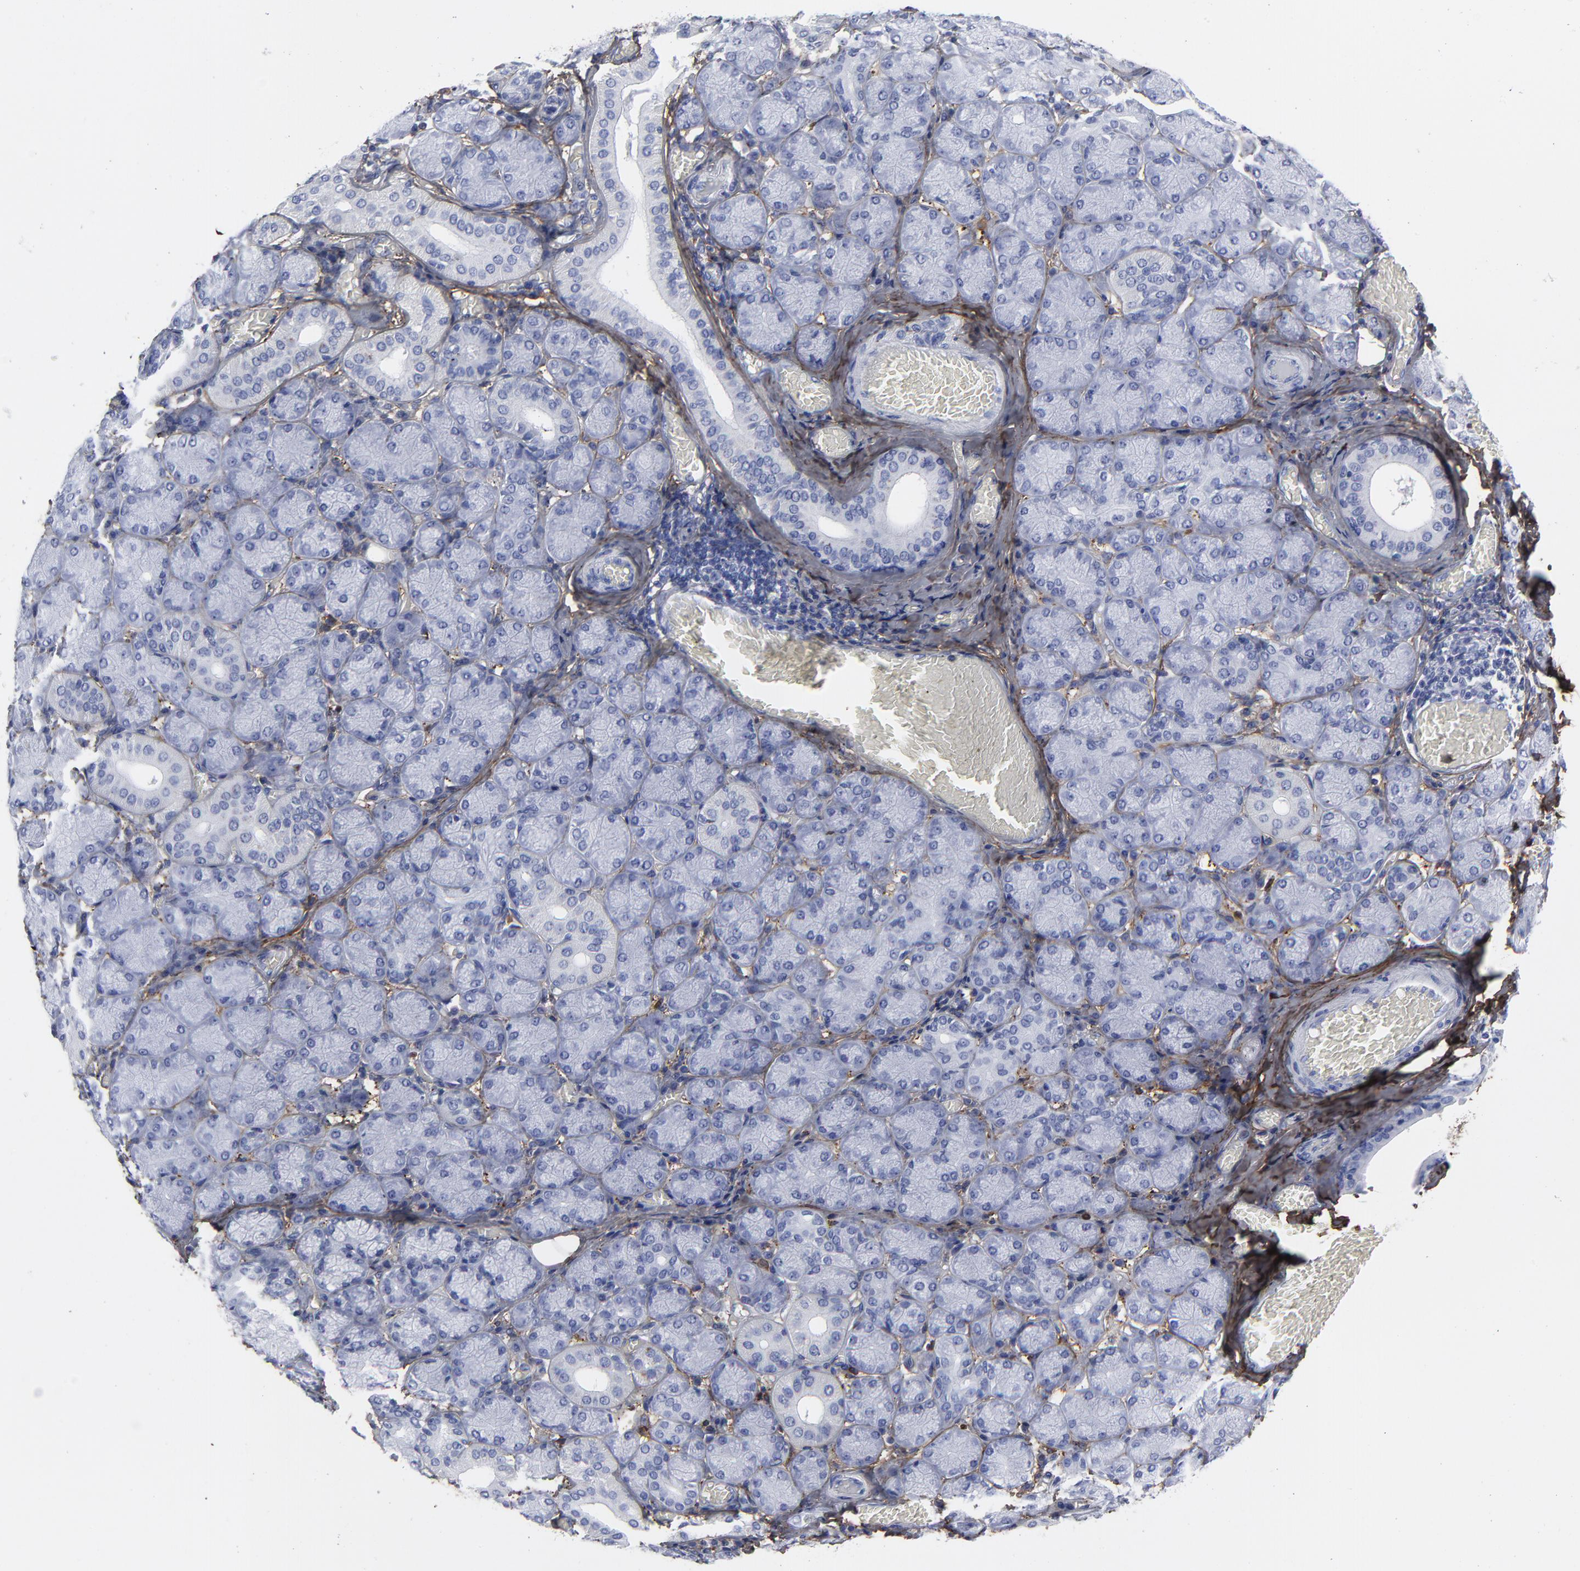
{"staining": {"intensity": "negative", "quantity": "none", "location": "none"}, "tissue": "salivary gland", "cell_type": "Glandular cells", "image_type": "normal", "snomed": [{"axis": "morphology", "description": "Normal tissue, NOS"}, {"axis": "topography", "description": "Salivary gland"}], "caption": "Immunohistochemistry histopathology image of benign human salivary gland stained for a protein (brown), which exhibits no positivity in glandular cells. (DAB (3,3'-diaminobenzidine) immunohistochemistry (IHC) with hematoxylin counter stain).", "gene": "DCN", "patient": {"sex": "female", "age": 24}}